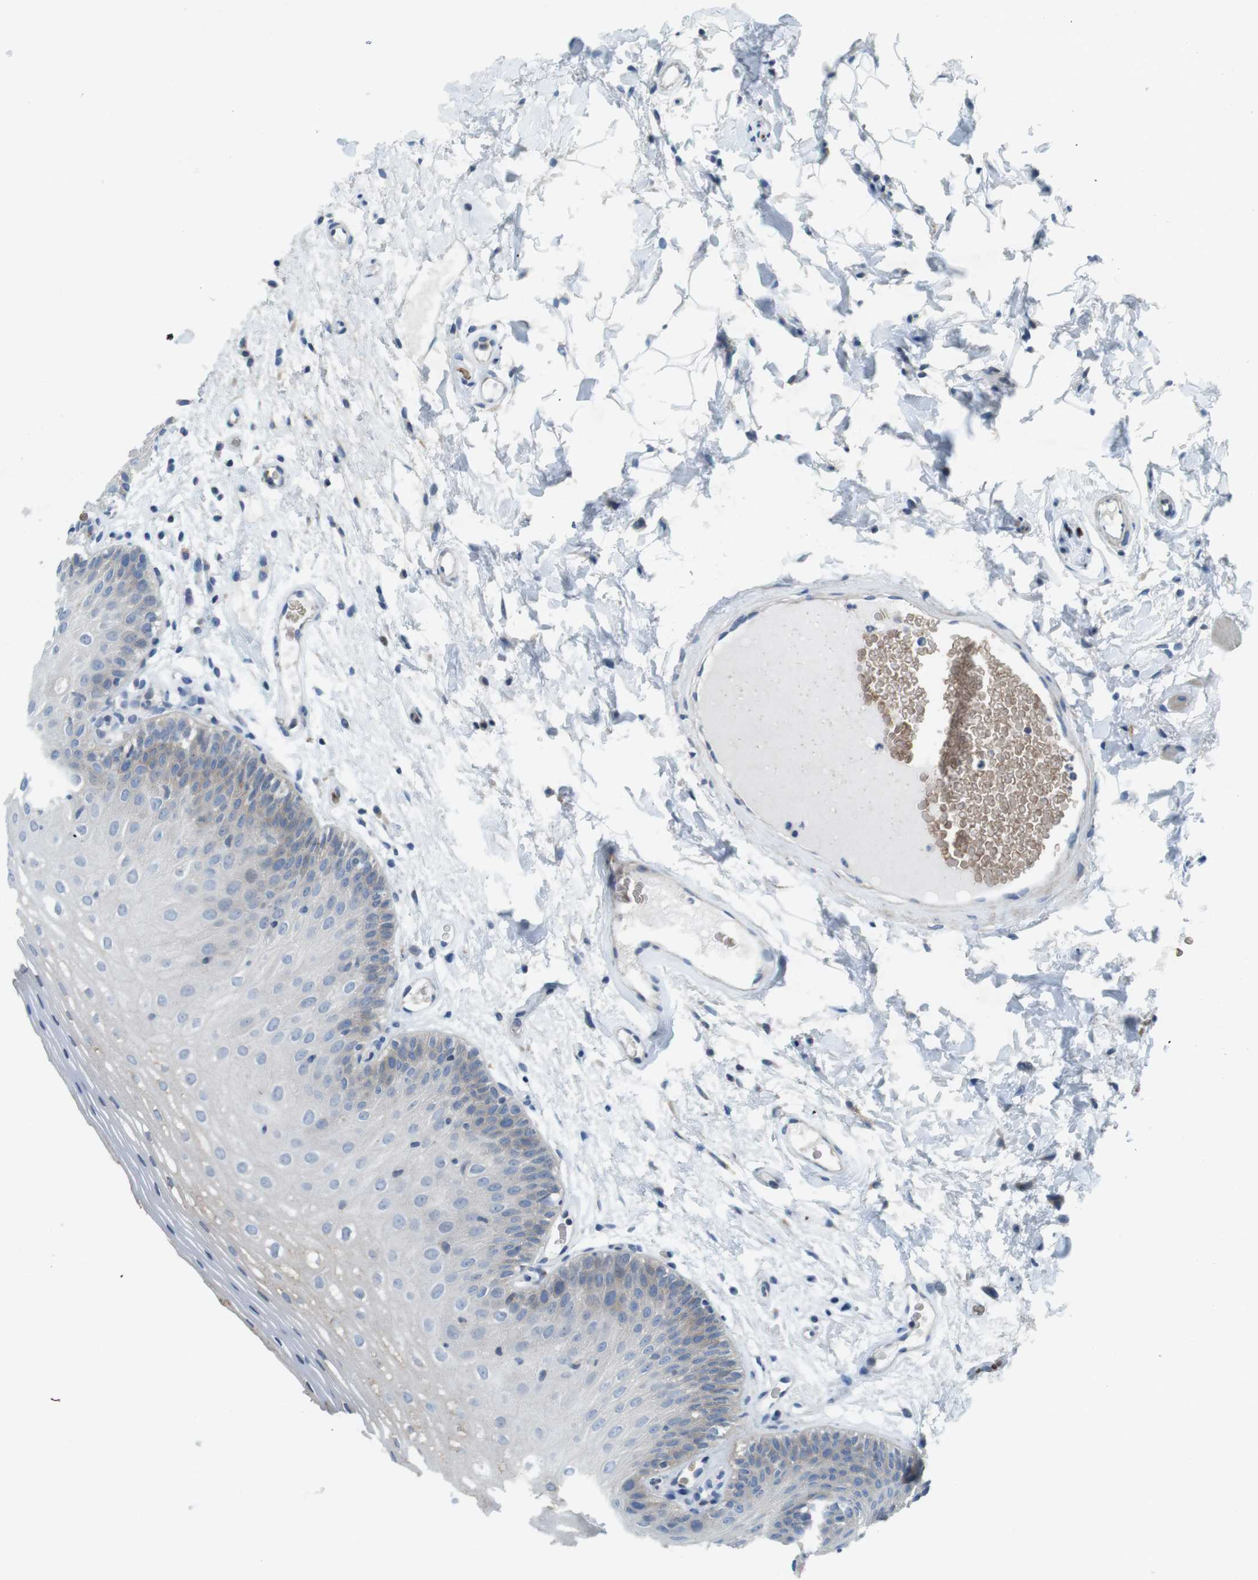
{"staining": {"intensity": "negative", "quantity": "none", "location": "none"}, "tissue": "oral mucosa", "cell_type": "Squamous epithelial cells", "image_type": "normal", "snomed": [{"axis": "morphology", "description": "Normal tissue, NOS"}, {"axis": "morphology", "description": "Squamous cell carcinoma, NOS"}, {"axis": "topography", "description": "Skeletal muscle"}, {"axis": "topography", "description": "Oral tissue"}], "caption": "The photomicrograph exhibits no significant expression in squamous epithelial cells of oral mucosa.", "gene": "TYW1", "patient": {"sex": "male", "age": 71}}